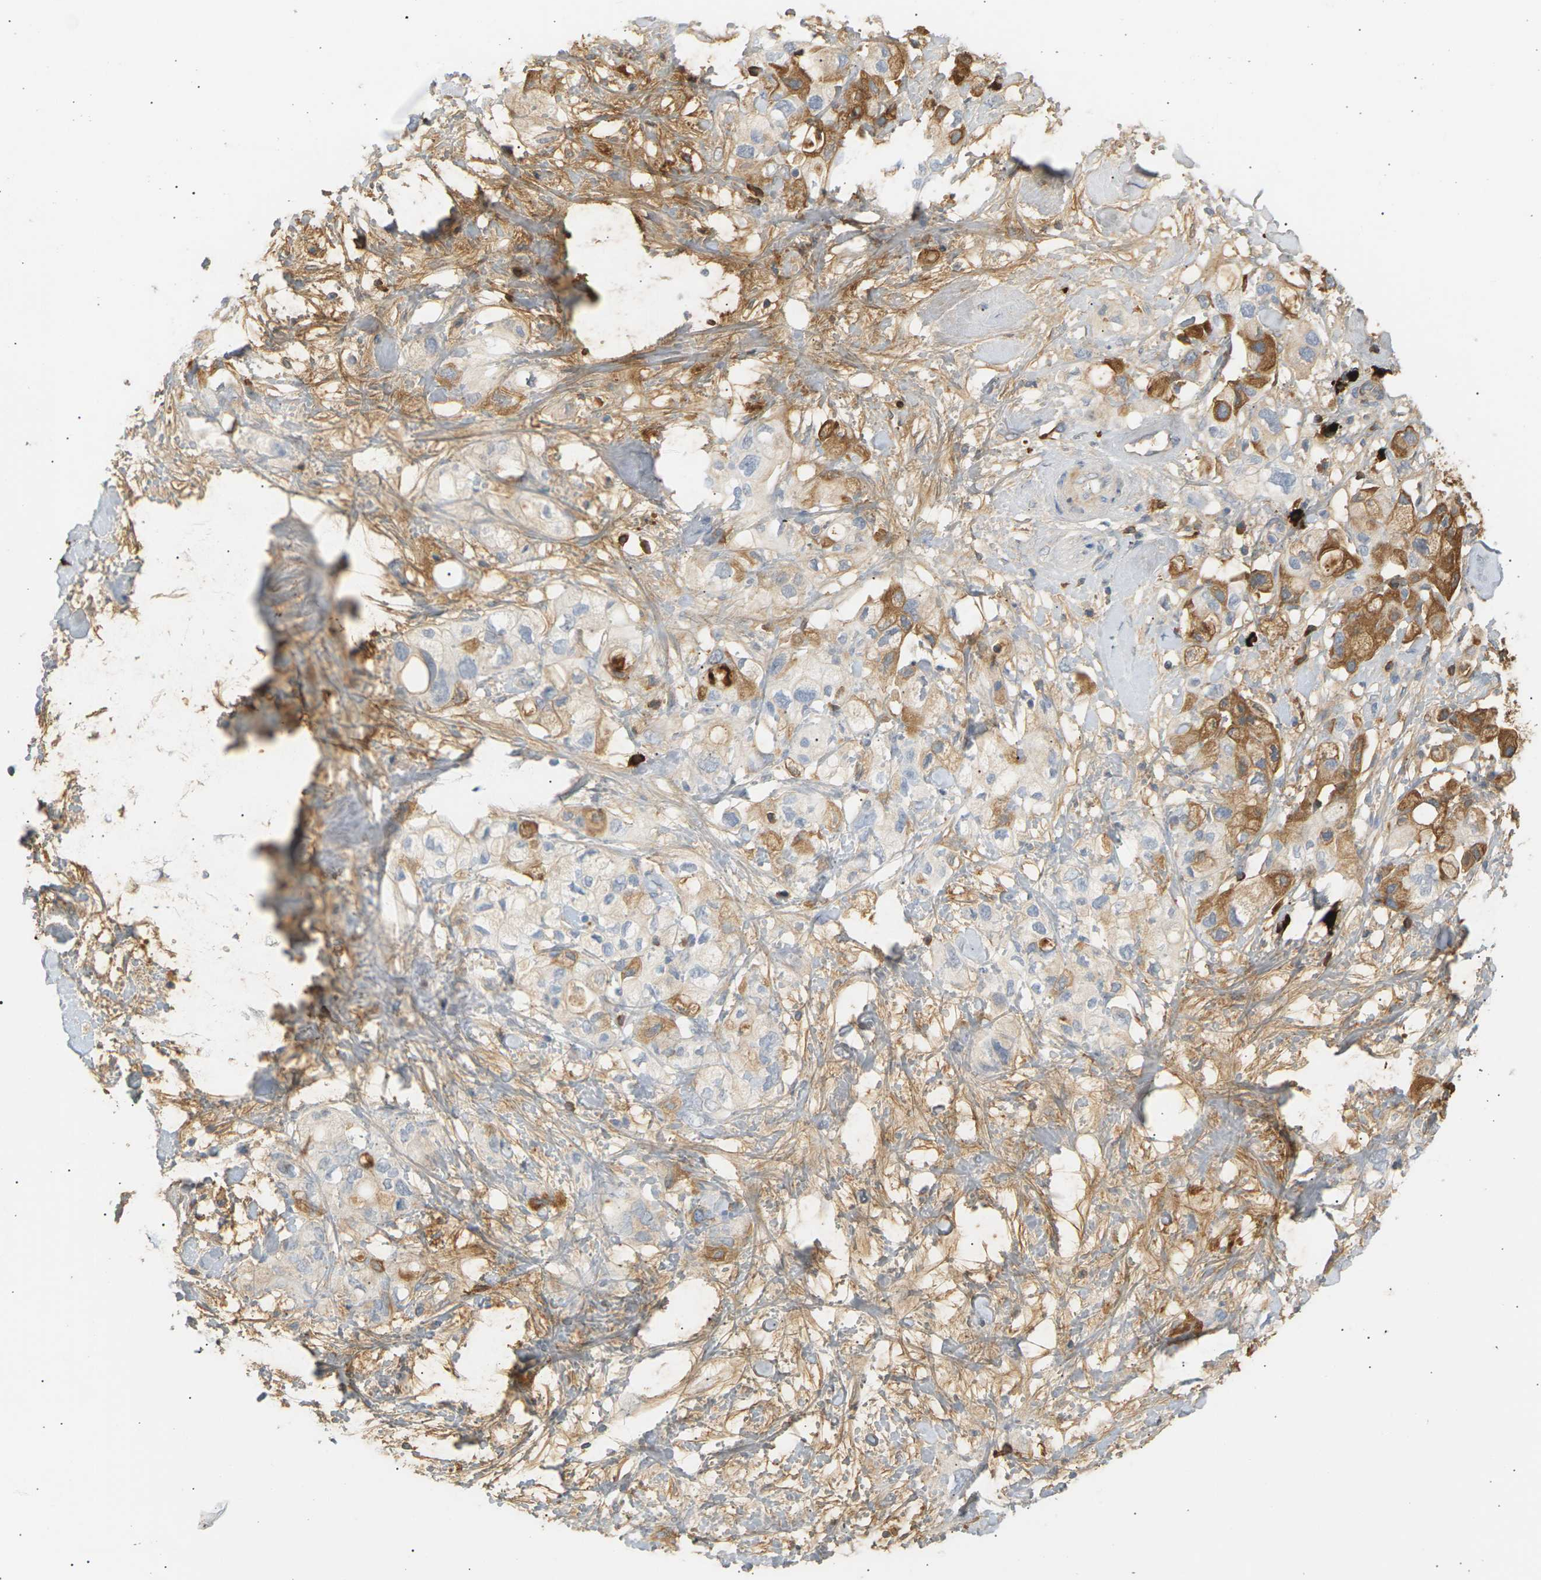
{"staining": {"intensity": "moderate", "quantity": "<25%", "location": "cytoplasmic/membranous"}, "tissue": "pancreatic cancer", "cell_type": "Tumor cells", "image_type": "cancer", "snomed": [{"axis": "morphology", "description": "Adenocarcinoma, NOS"}, {"axis": "topography", "description": "Pancreas"}], "caption": "Pancreatic cancer tissue demonstrates moderate cytoplasmic/membranous staining in about <25% of tumor cells (DAB IHC with brightfield microscopy, high magnification).", "gene": "IGLC3", "patient": {"sex": "female", "age": 56}}